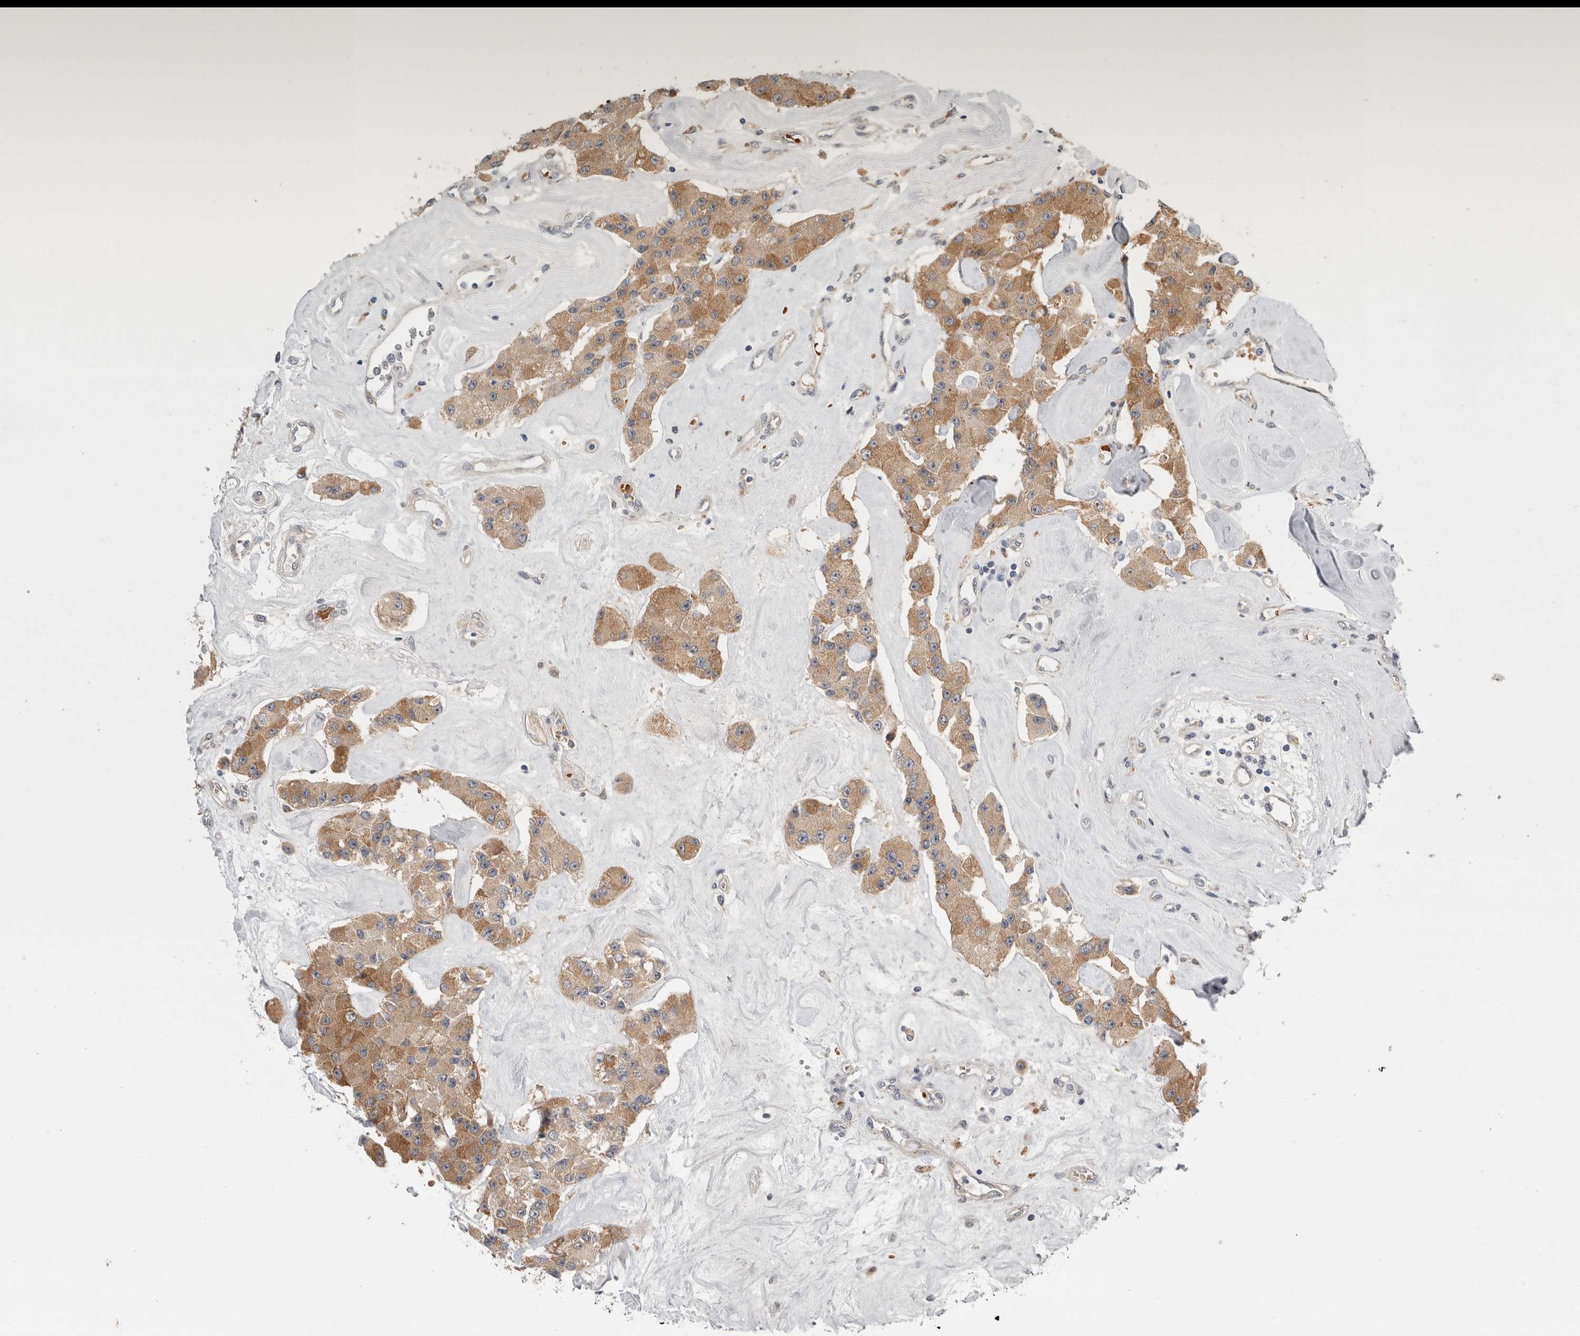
{"staining": {"intensity": "moderate", "quantity": ">75%", "location": "cytoplasmic/membranous"}, "tissue": "carcinoid", "cell_type": "Tumor cells", "image_type": "cancer", "snomed": [{"axis": "morphology", "description": "Carcinoid, malignant, NOS"}, {"axis": "topography", "description": "Pancreas"}], "caption": "This photomicrograph exhibits immunohistochemistry (IHC) staining of human carcinoid (malignant), with medium moderate cytoplasmic/membranous positivity in about >75% of tumor cells.", "gene": "APOL2", "patient": {"sex": "male", "age": 41}}